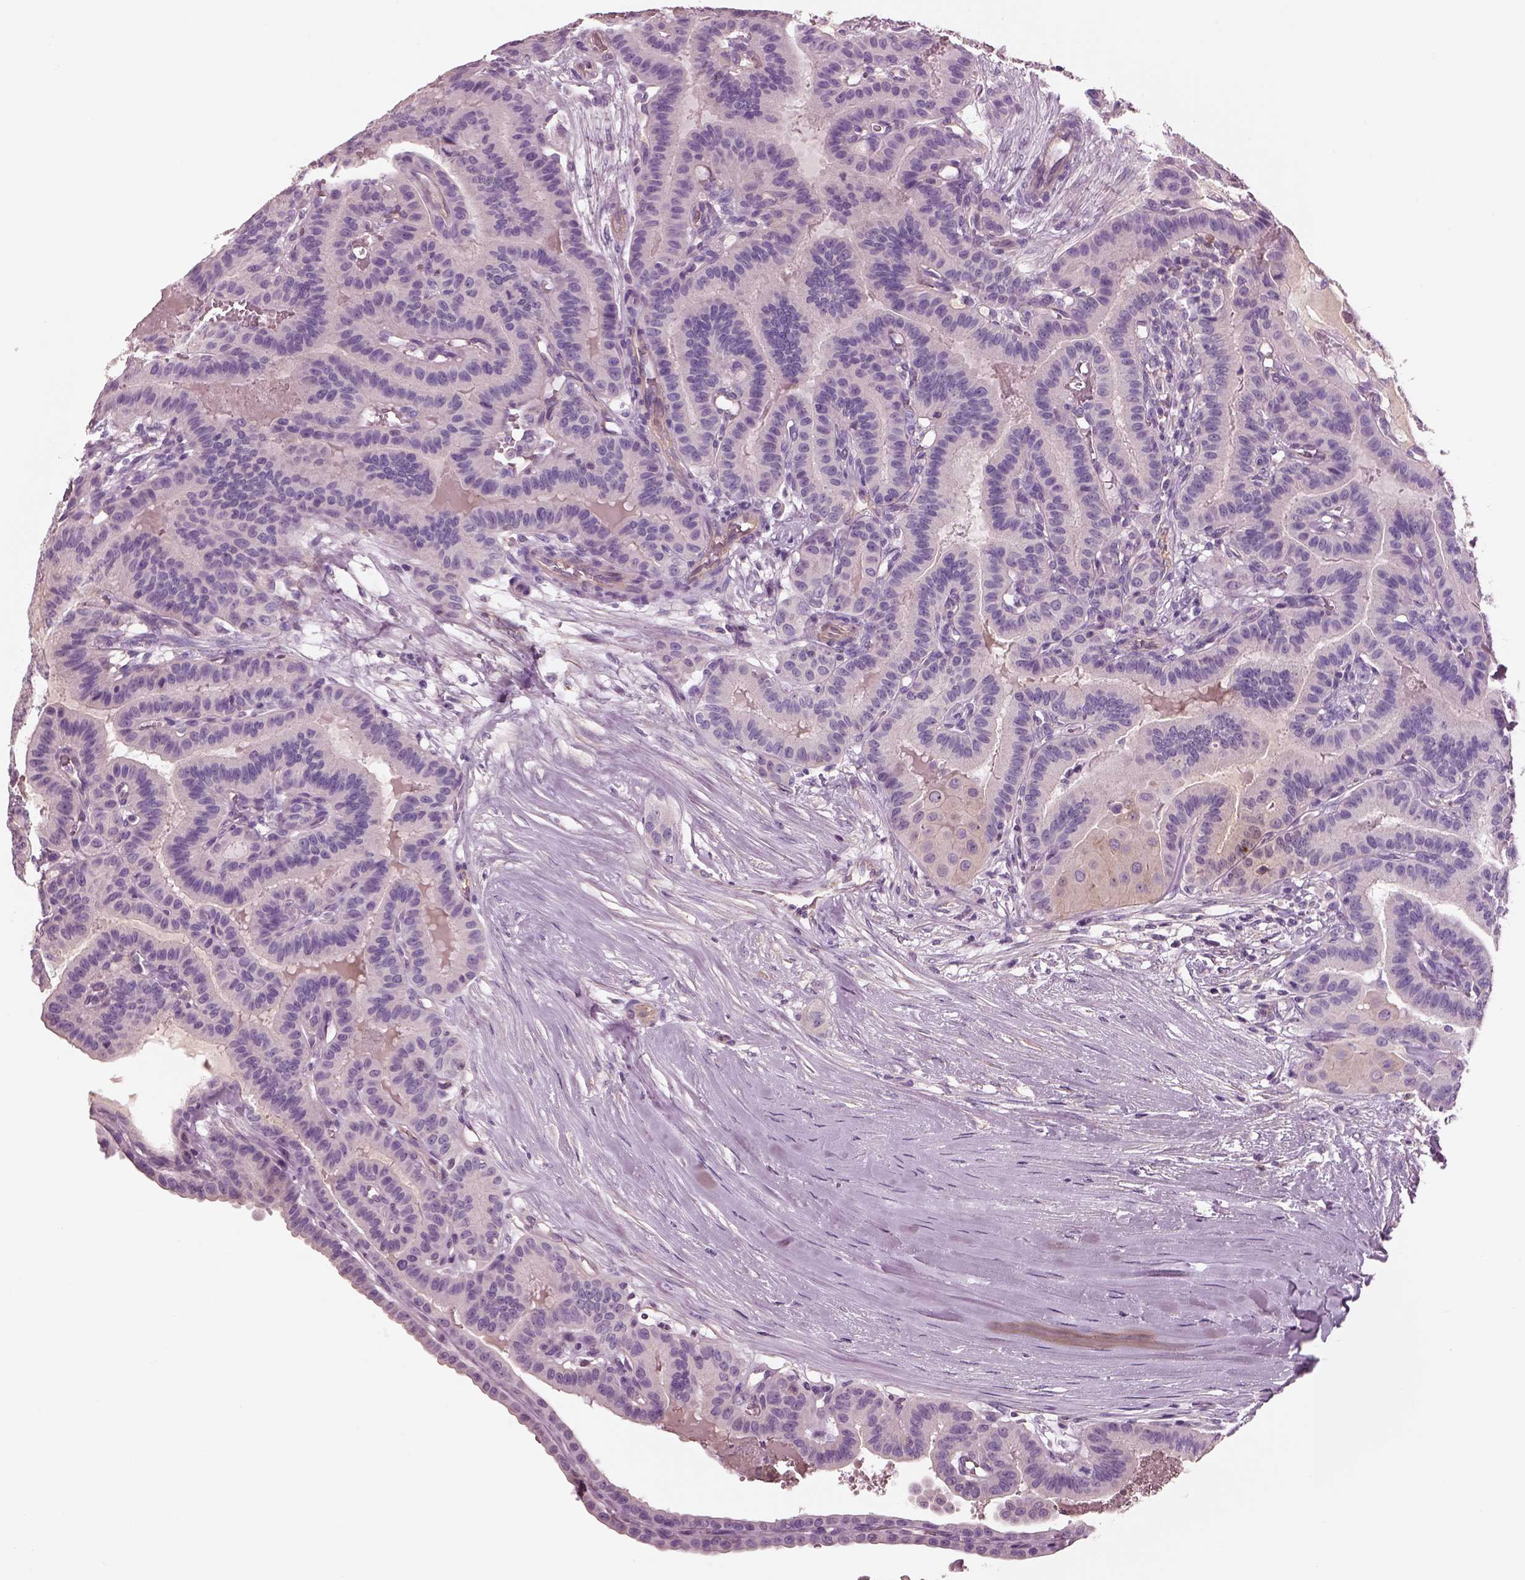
{"staining": {"intensity": "negative", "quantity": "none", "location": "none"}, "tissue": "thyroid cancer", "cell_type": "Tumor cells", "image_type": "cancer", "snomed": [{"axis": "morphology", "description": "Papillary adenocarcinoma, NOS"}, {"axis": "topography", "description": "Thyroid gland"}], "caption": "Immunohistochemical staining of human thyroid cancer reveals no significant positivity in tumor cells.", "gene": "IGLL1", "patient": {"sex": "male", "age": 87}}